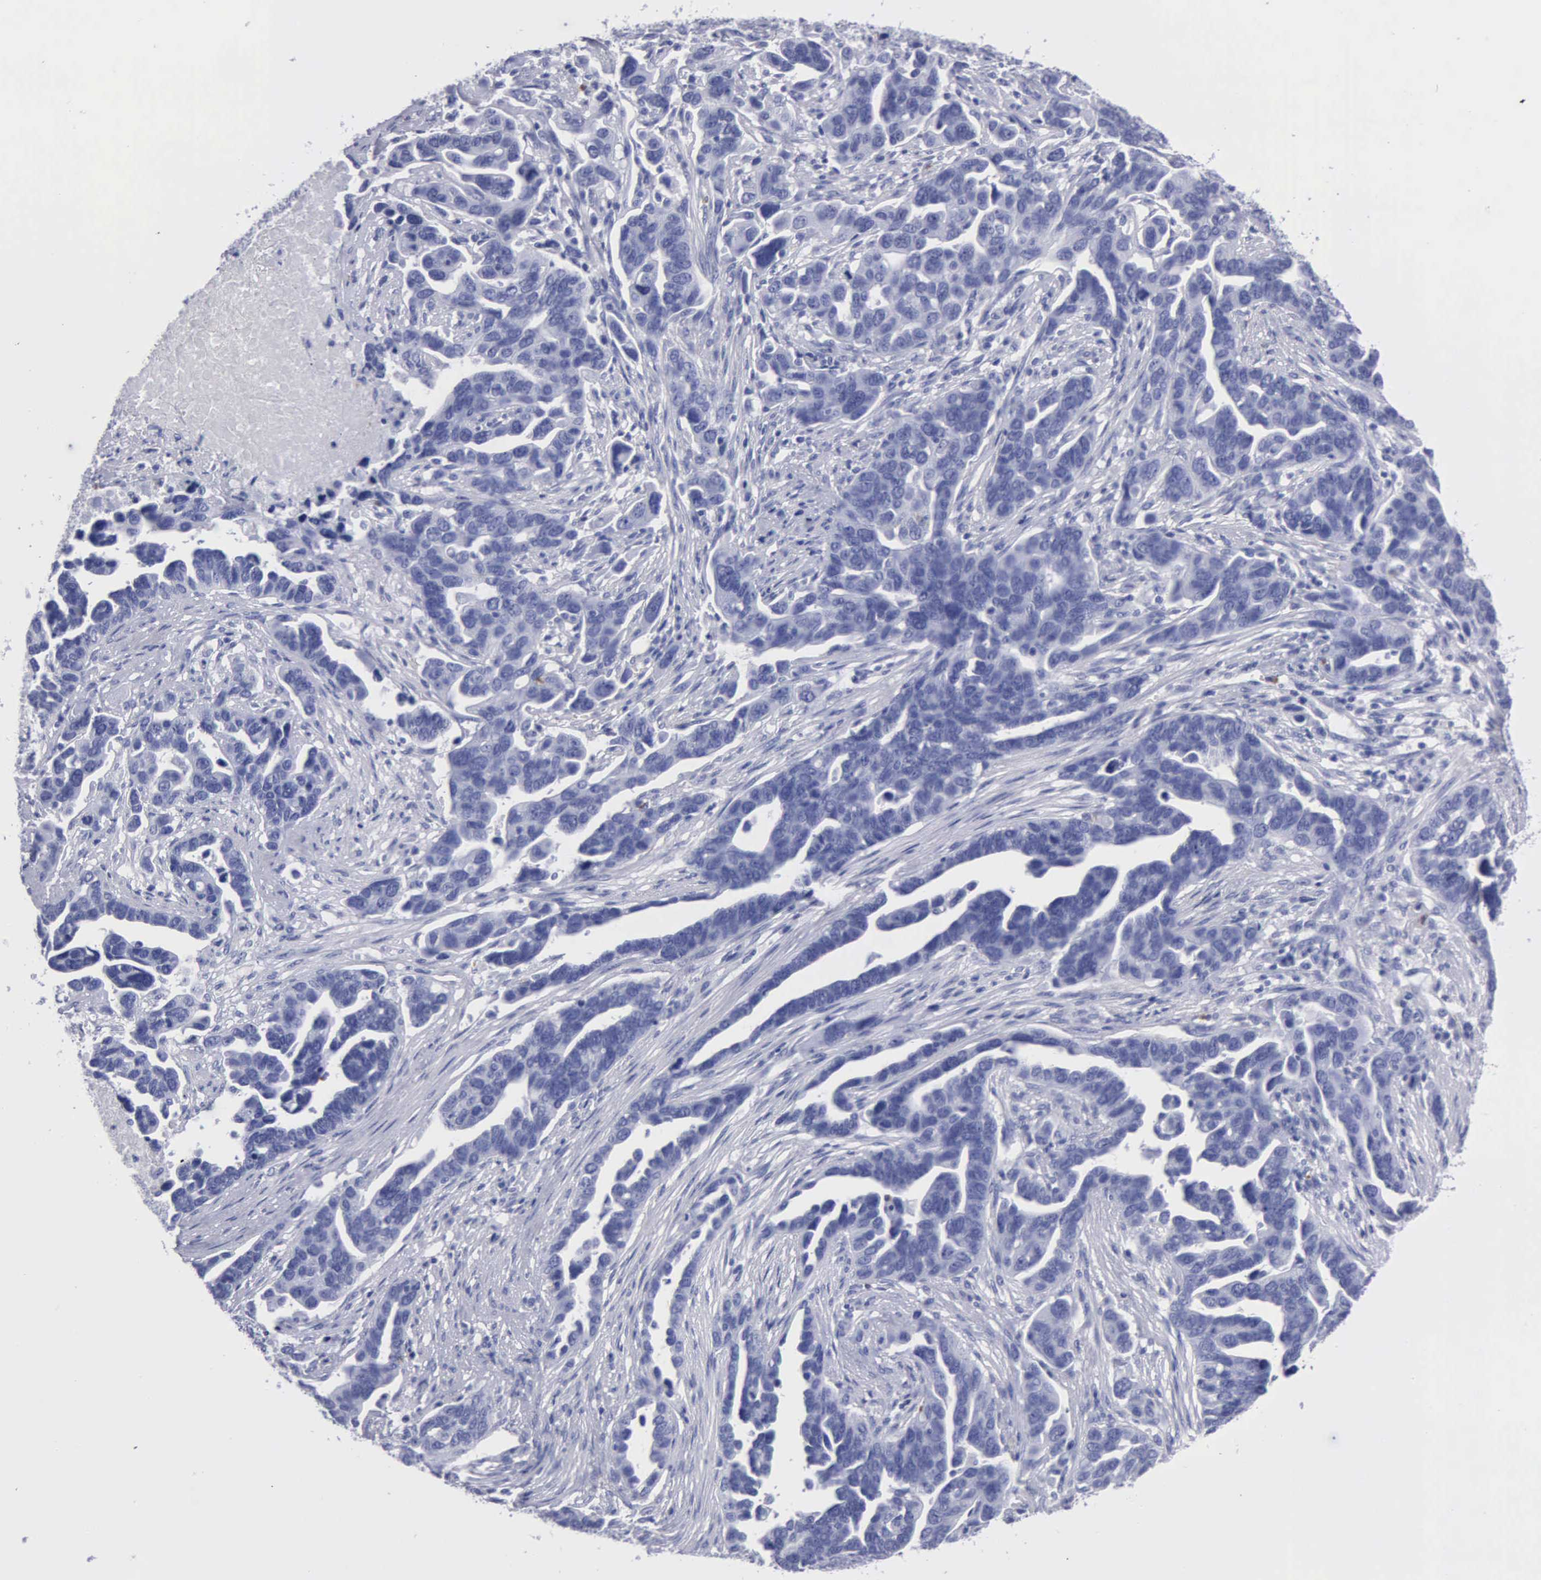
{"staining": {"intensity": "negative", "quantity": "none", "location": "none"}, "tissue": "ovarian cancer", "cell_type": "Tumor cells", "image_type": "cancer", "snomed": [{"axis": "morphology", "description": "Cystadenocarcinoma, serous, NOS"}, {"axis": "topography", "description": "Ovary"}], "caption": "Immunohistochemistry (IHC) photomicrograph of neoplastic tissue: ovarian cancer stained with DAB (3,3'-diaminobenzidine) shows no significant protein staining in tumor cells. (IHC, brightfield microscopy, high magnification).", "gene": "CTSG", "patient": {"sex": "female", "age": 54}}